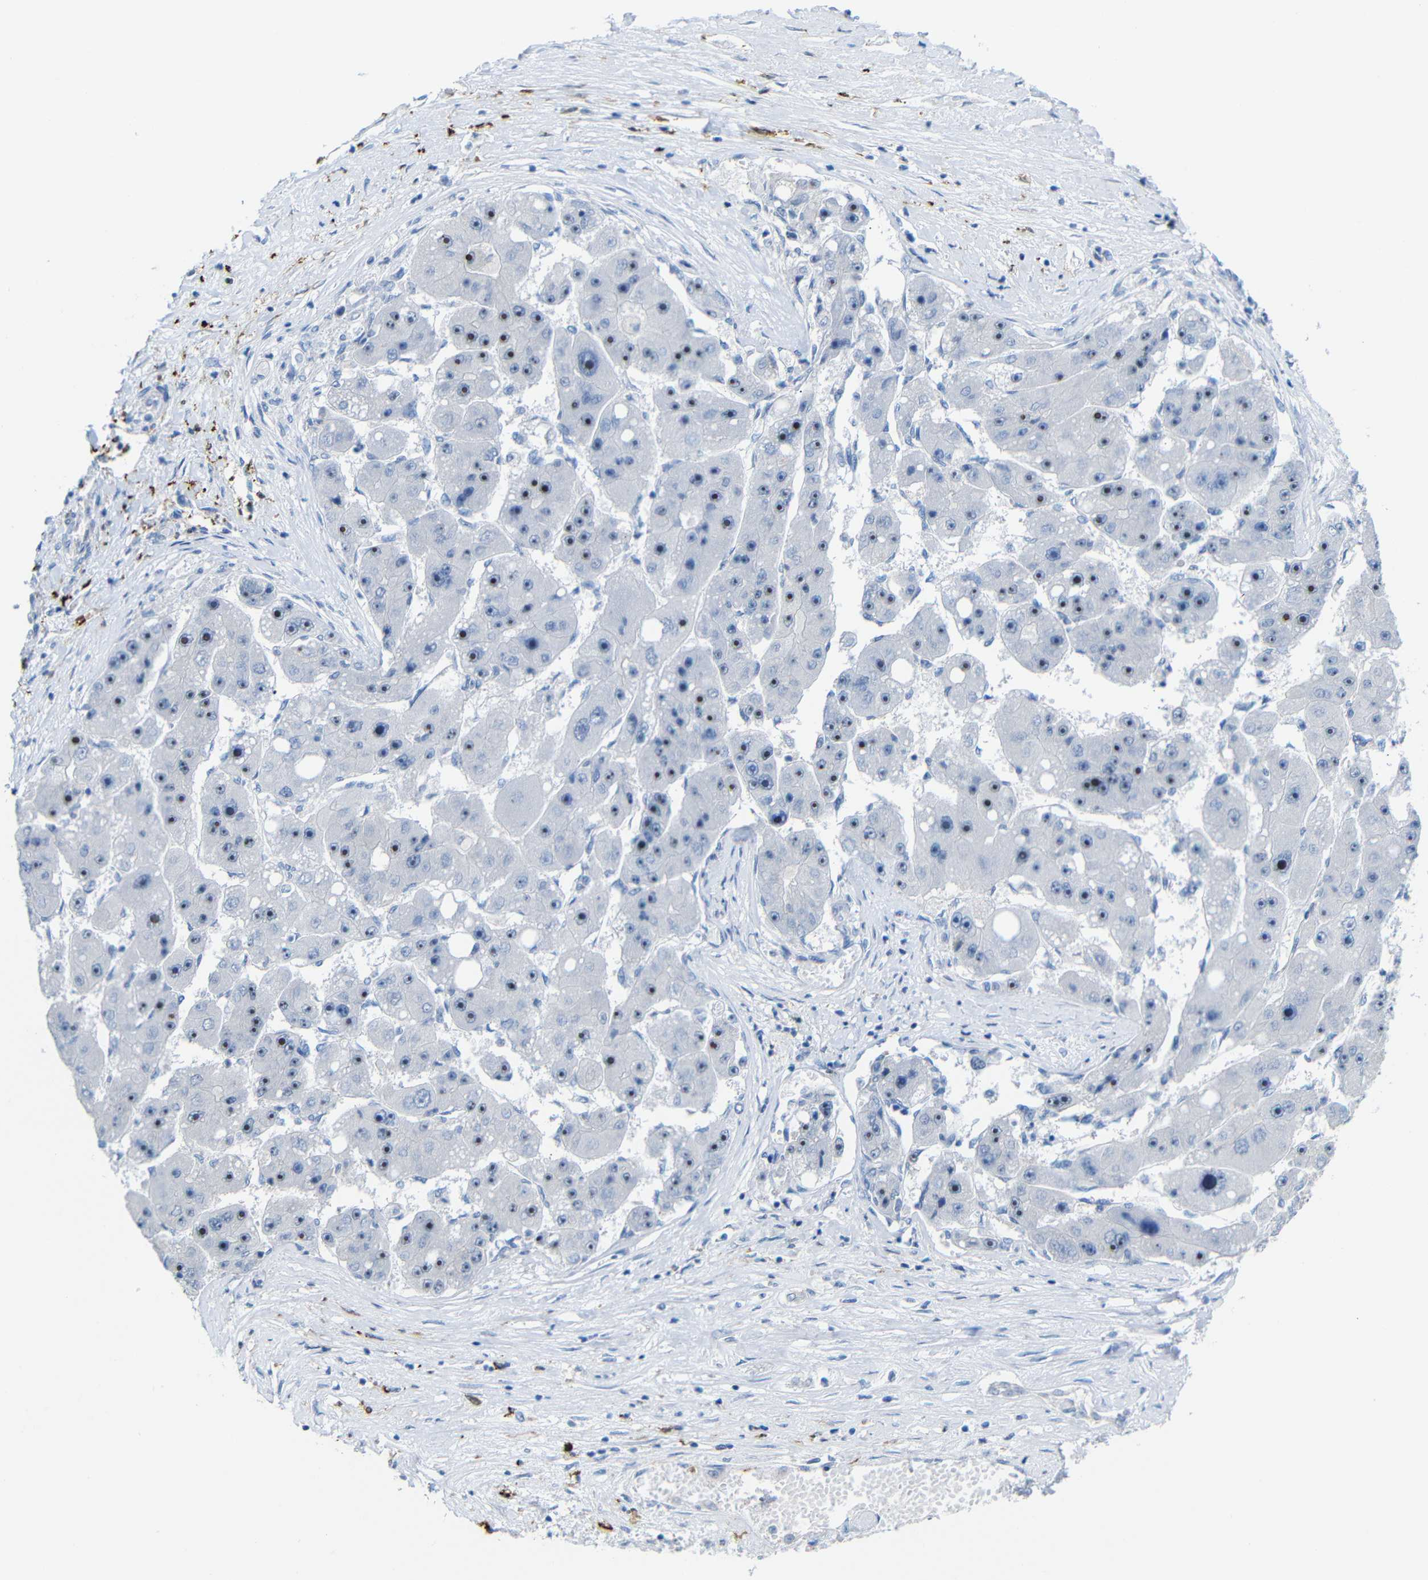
{"staining": {"intensity": "strong", "quantity": ">75%", "location": "nuclear"}, "tissue": "liver cancer", "cell_type": "Tumor cells", "image_type": "cancer", "snomed": [{"axis": "morphology", "description": "Carcinoma, Hepatocellular, NOS"}, {"axis": "topography", "description": "Liver"}], "caption": "Protein expression analysis of liver cancer exhibits strong nuclear staining in about >75% of tumor cells.", "gene": "C1orf210", "patient": {"sex": "female", "age": 61}}